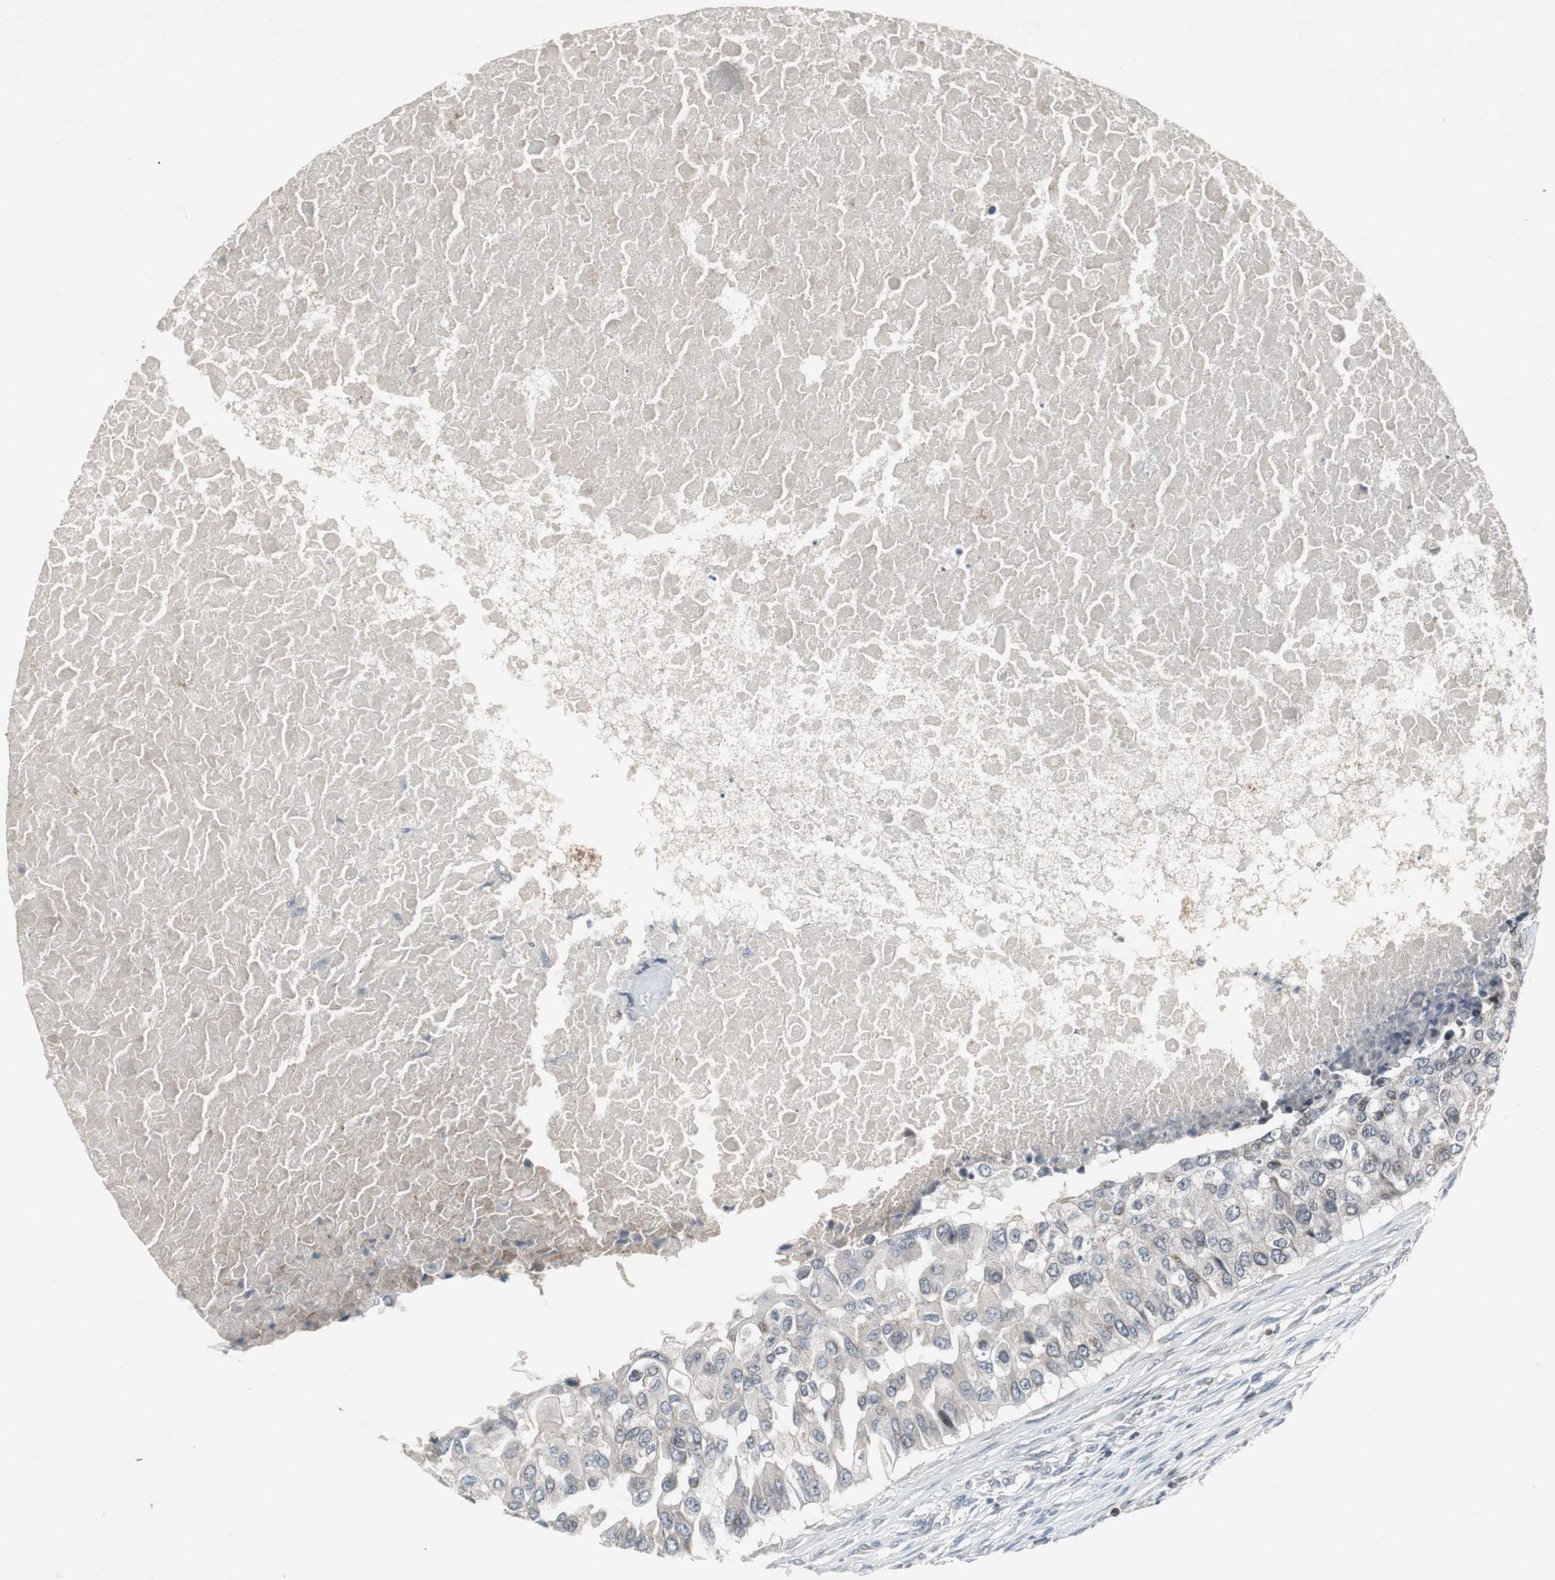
{"staining": {"intensity": "negative", "quantity": "none", "location": "none"}, "tissue": "breast cancer", "cell_type": "Tumor cells", "image_type": "cancer", "snomed": [{"axis": "morphology", "description": "Normal tissue, NOS"}, {"axis": "morphology", "description": "Duct carcinoma"}, {"axis": "topography", "description": "Breast"}], "caption": "High magnification brightfield microscopy of breast cancer (intraductal carcinoma) stained with DAB (brown) and counterstained with hematoxylin (blue): tumor cells show no significant staining.", "gene": "ZNF396", "patient": {"sex": "female", "age": 49}}